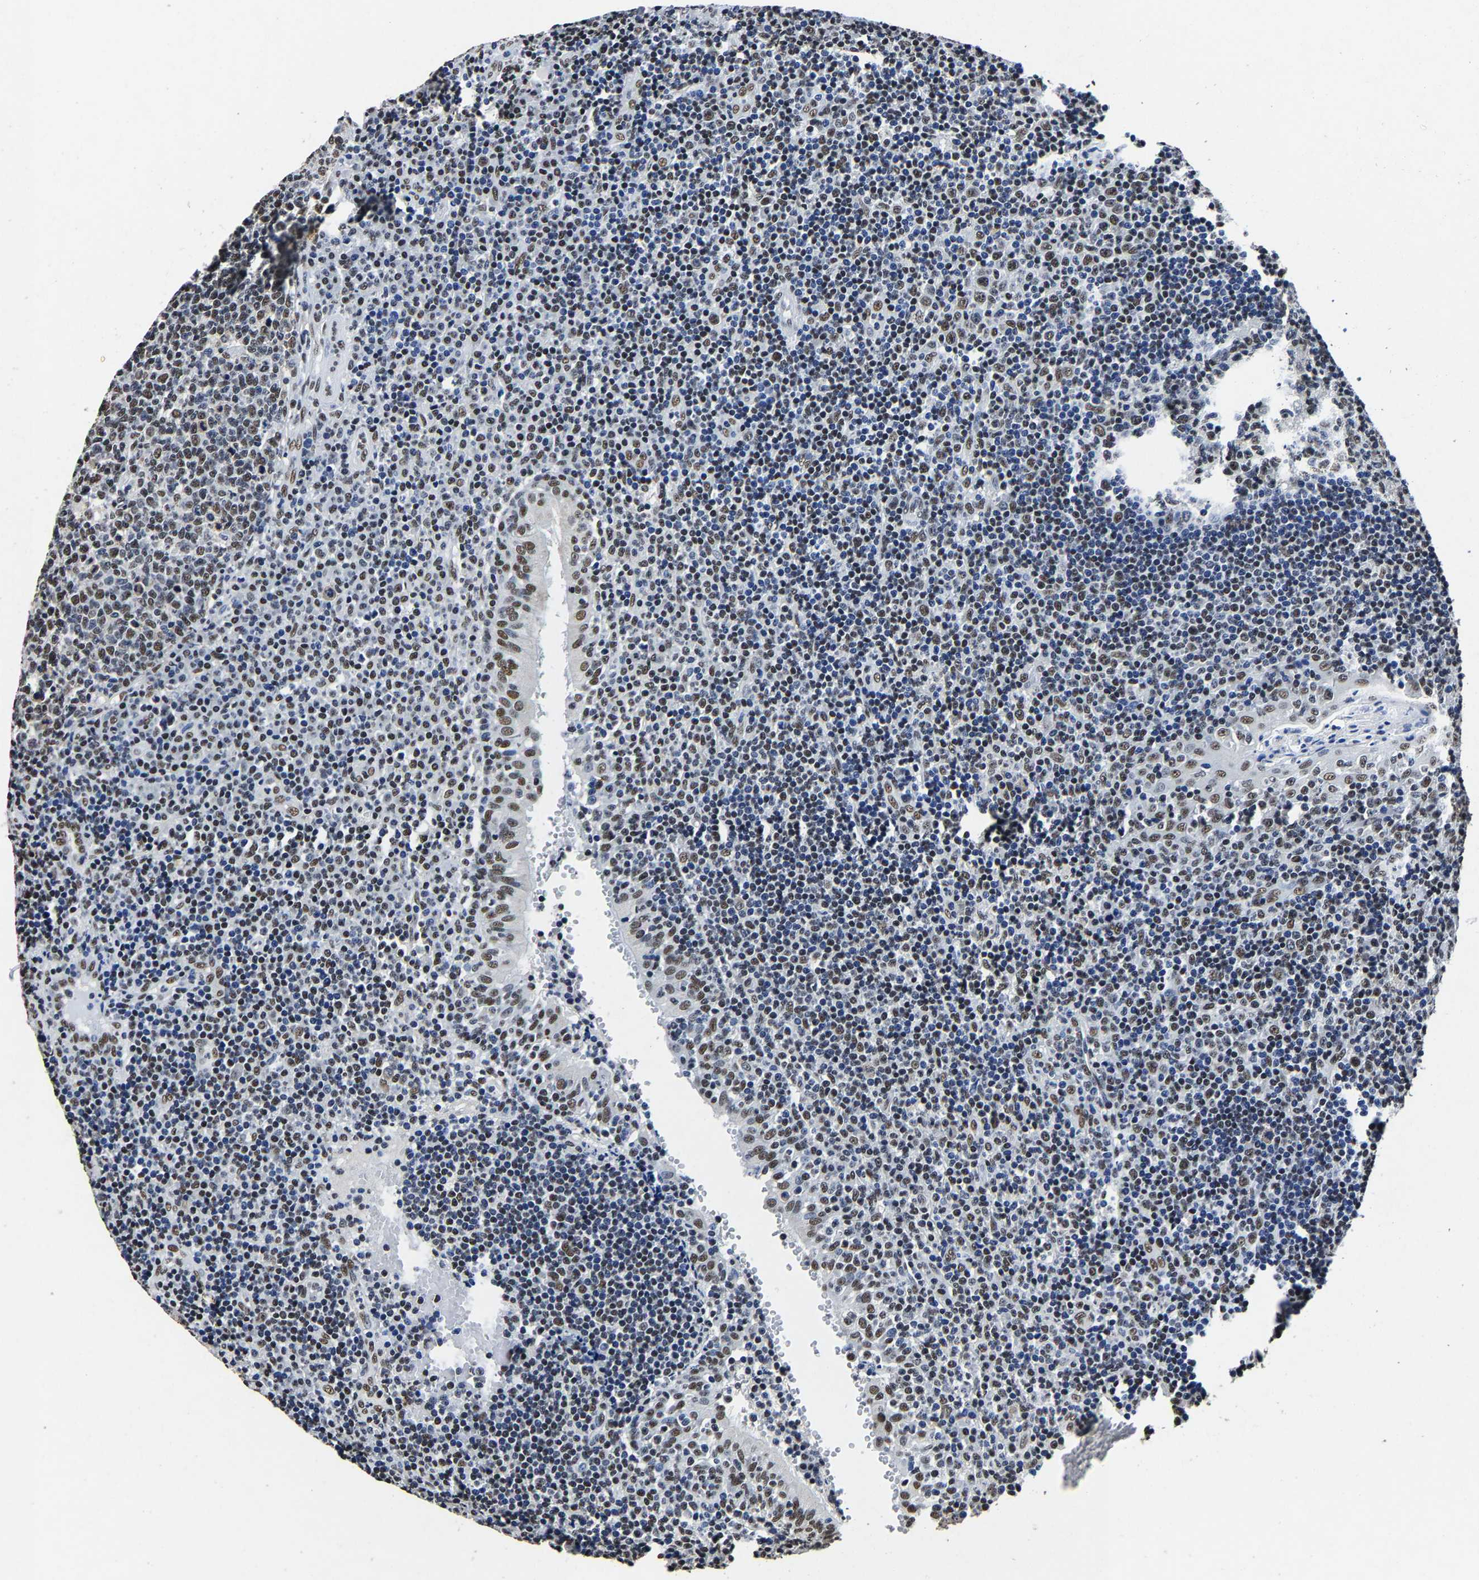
{"staining": {"intensity": "moderate", "quantity": "25%-75%", "location": "nuclear"}, "tissue": "tonsil", "cell_type": "Germinal center cells", "image_type": "normal", "snomed": [{"axis": "morphology", "description": "Normal tissue, NOS"}, {"axis": "topography", "description": "Tonsil"}], "caption": "Immunohistochemical staining of unremarkable tonsil exhibits medium levels of moderate nuclear positivity in approximately 25%-75% of germinal center cells. Nuclei are stained in blue.", "gene": "RBM45", "patient": {"sex": "female", "age": 40}}